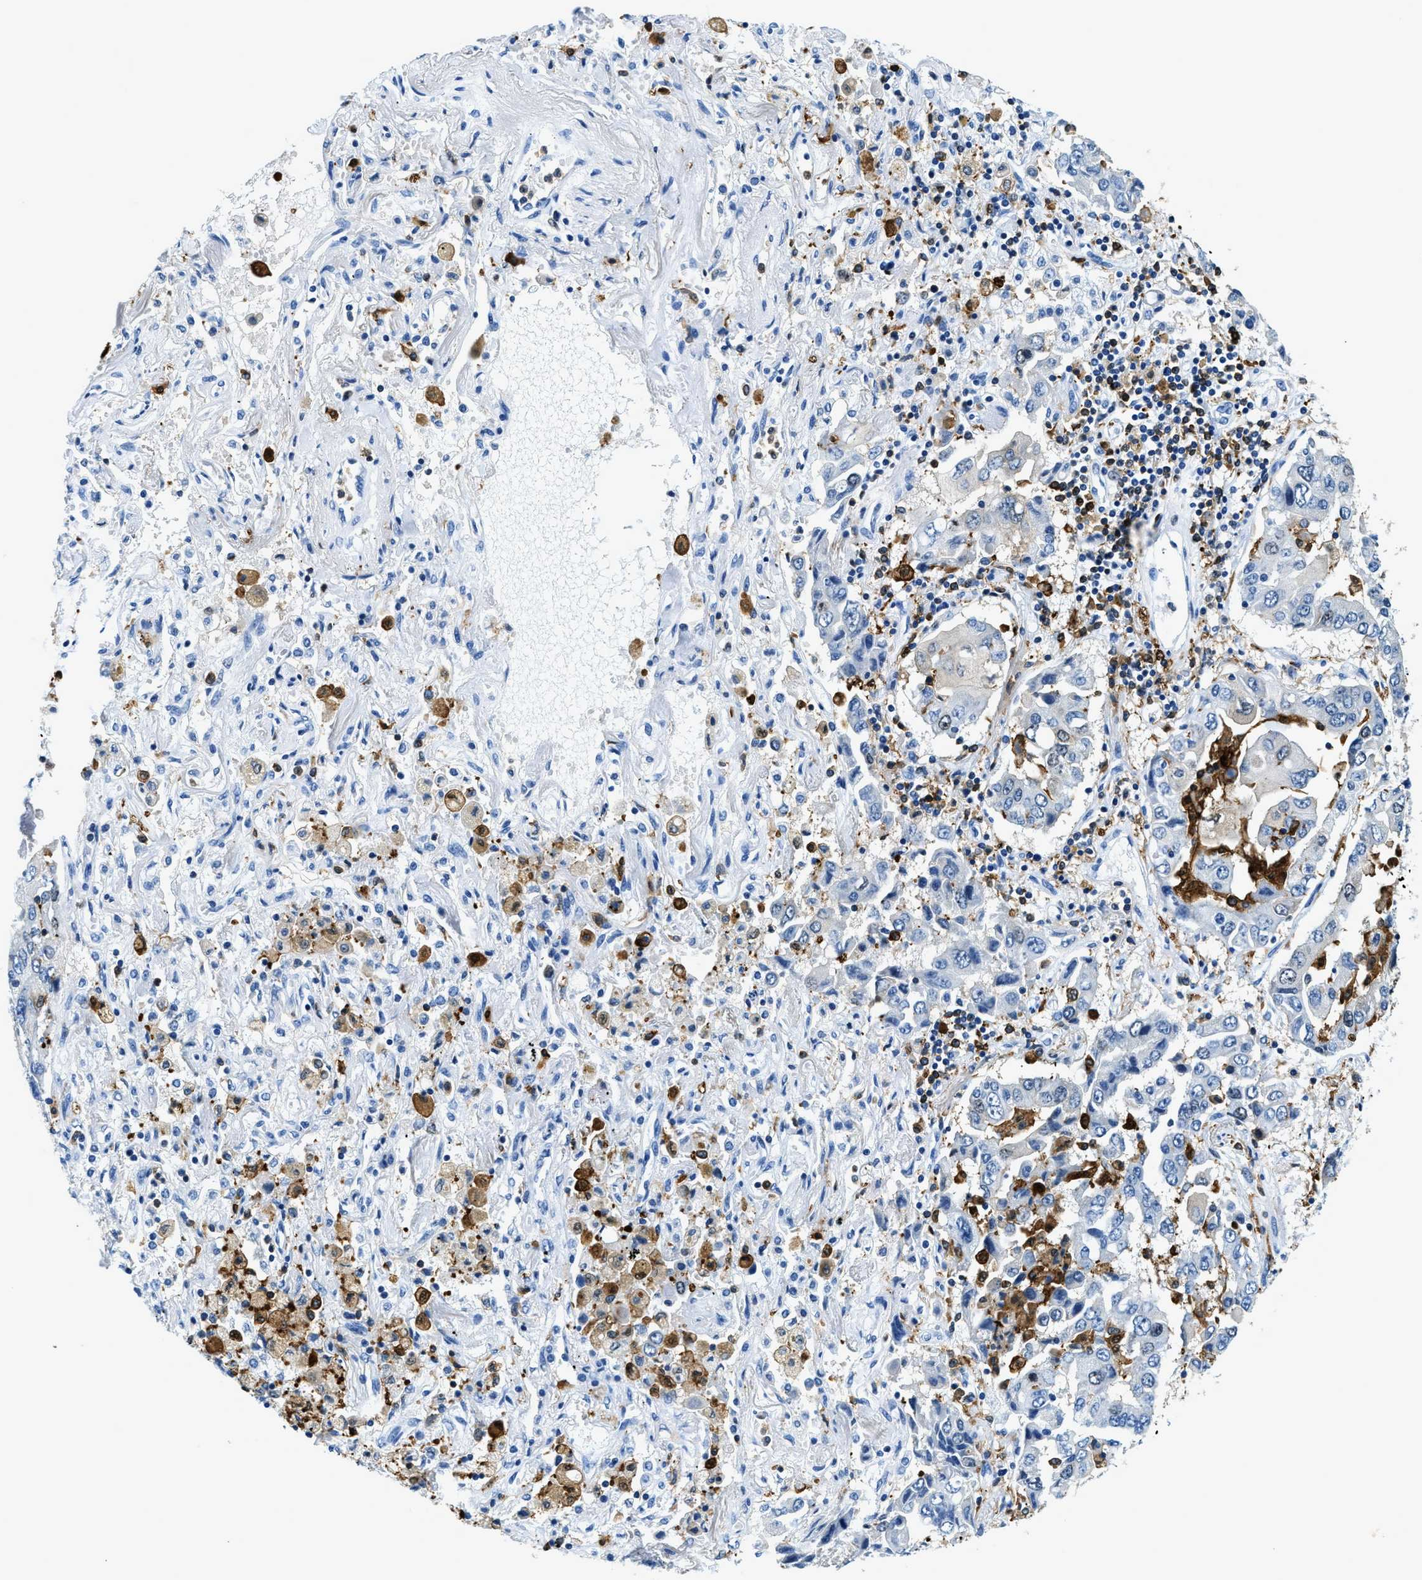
{"staining": {"intensity": "negative", "quantity": "none", "location": "none"}, "tissue": "lung cancer", "cell_type": "Tumor cells", "image_type": "cancer", "snomed": [{"axis": "morphology", "description": "Adenocarcinoma, NOS"}, {"axis": "topography", "description": "Lung"}], "caption": "Tumor cells are negative for brown protein staining in lung cancer (adenocarcinoma). (Stains: DAB immunohistochemistry (IHC) with hematoxylin counter stain, Microscopy: brightfield microscopy at high magnification).", "gene": "CAPG", "patient": {"sex": "female", "age": 65}}